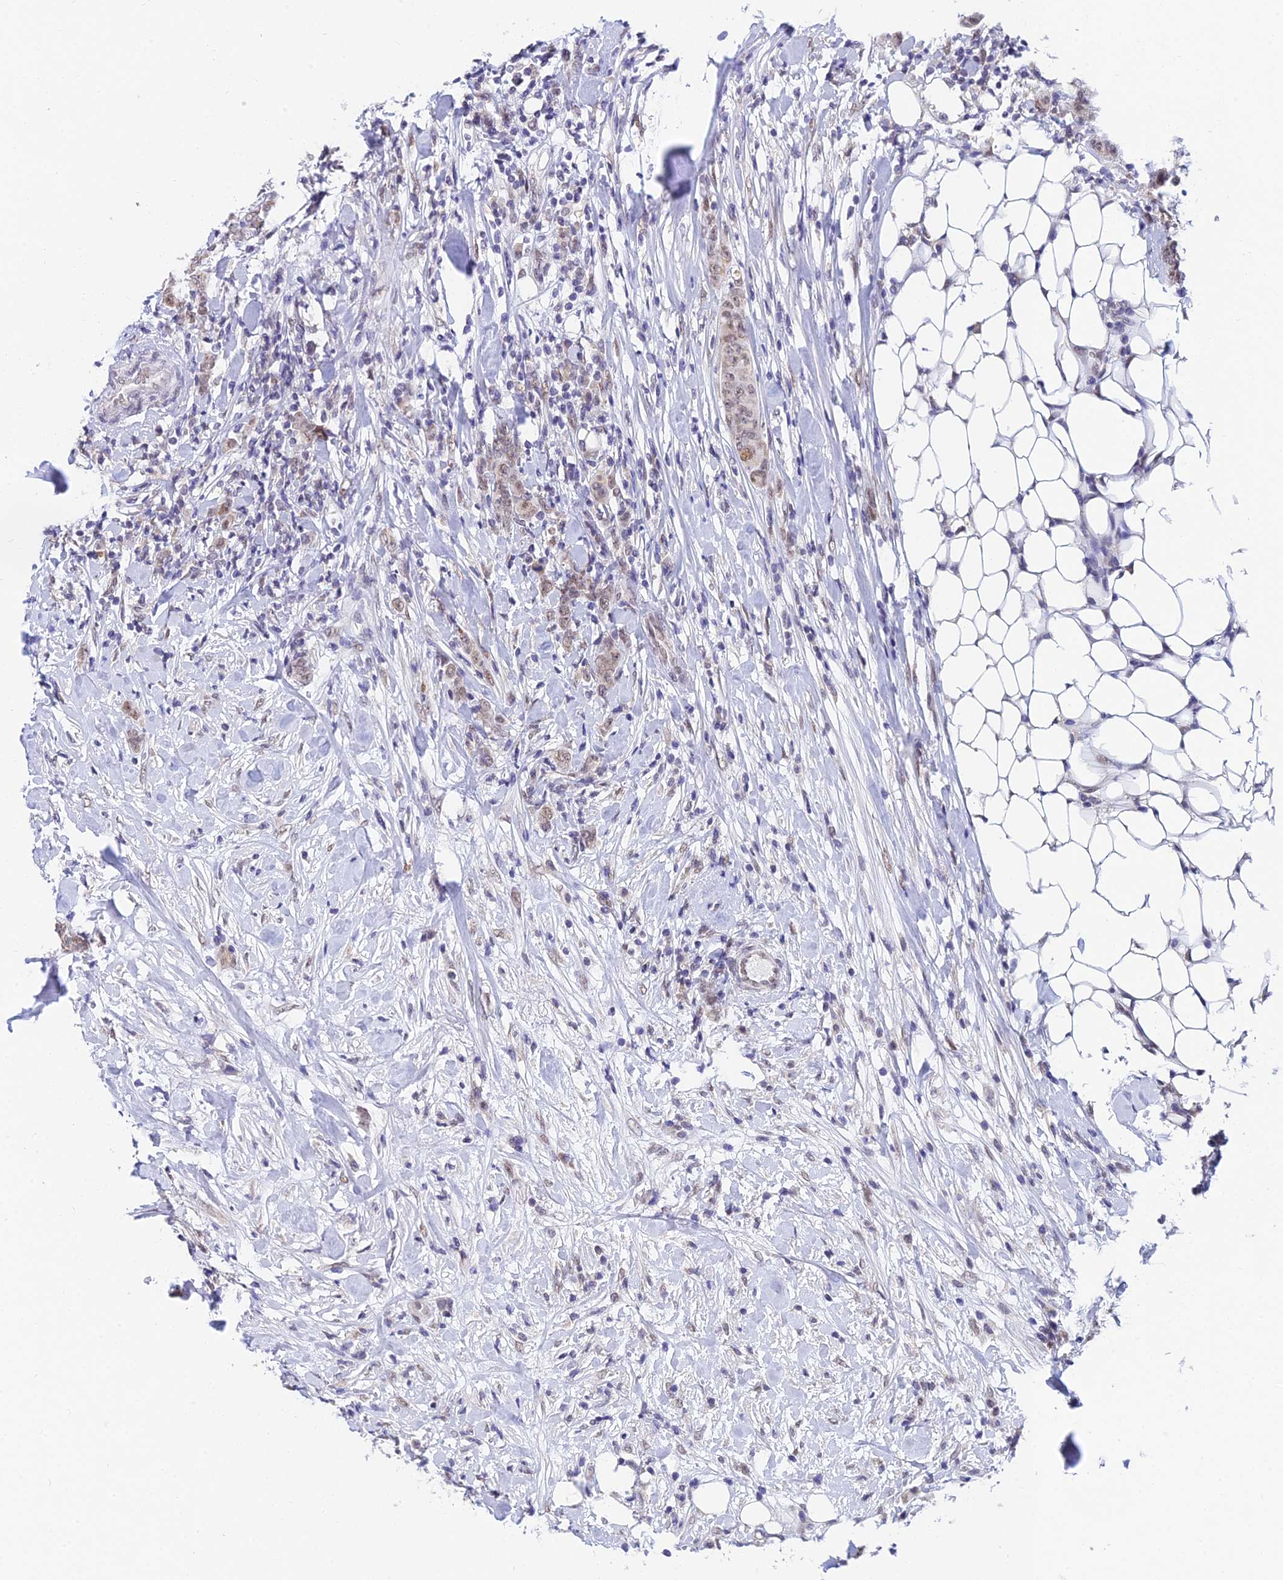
{"staining": {"intensity": "moderate", "quantity": ">75%", "location": "nuclear"}, "tissue": "breast cancer", "cell_type": "Tumor cells", "image_type": "cancer", "snomed": [{"axis": "morphology", "description": "Duct carcinoma"}, {"axis": "topography", "description": "Breast"}], "caption": "Human breast cancer (intraductal carcinoma) stained with a brown dye reveals moderate nuclear positive expression in about >75% of tumor cells.", "gene": "C2orf49", "patient": {"sex": "female", "age": 40}}